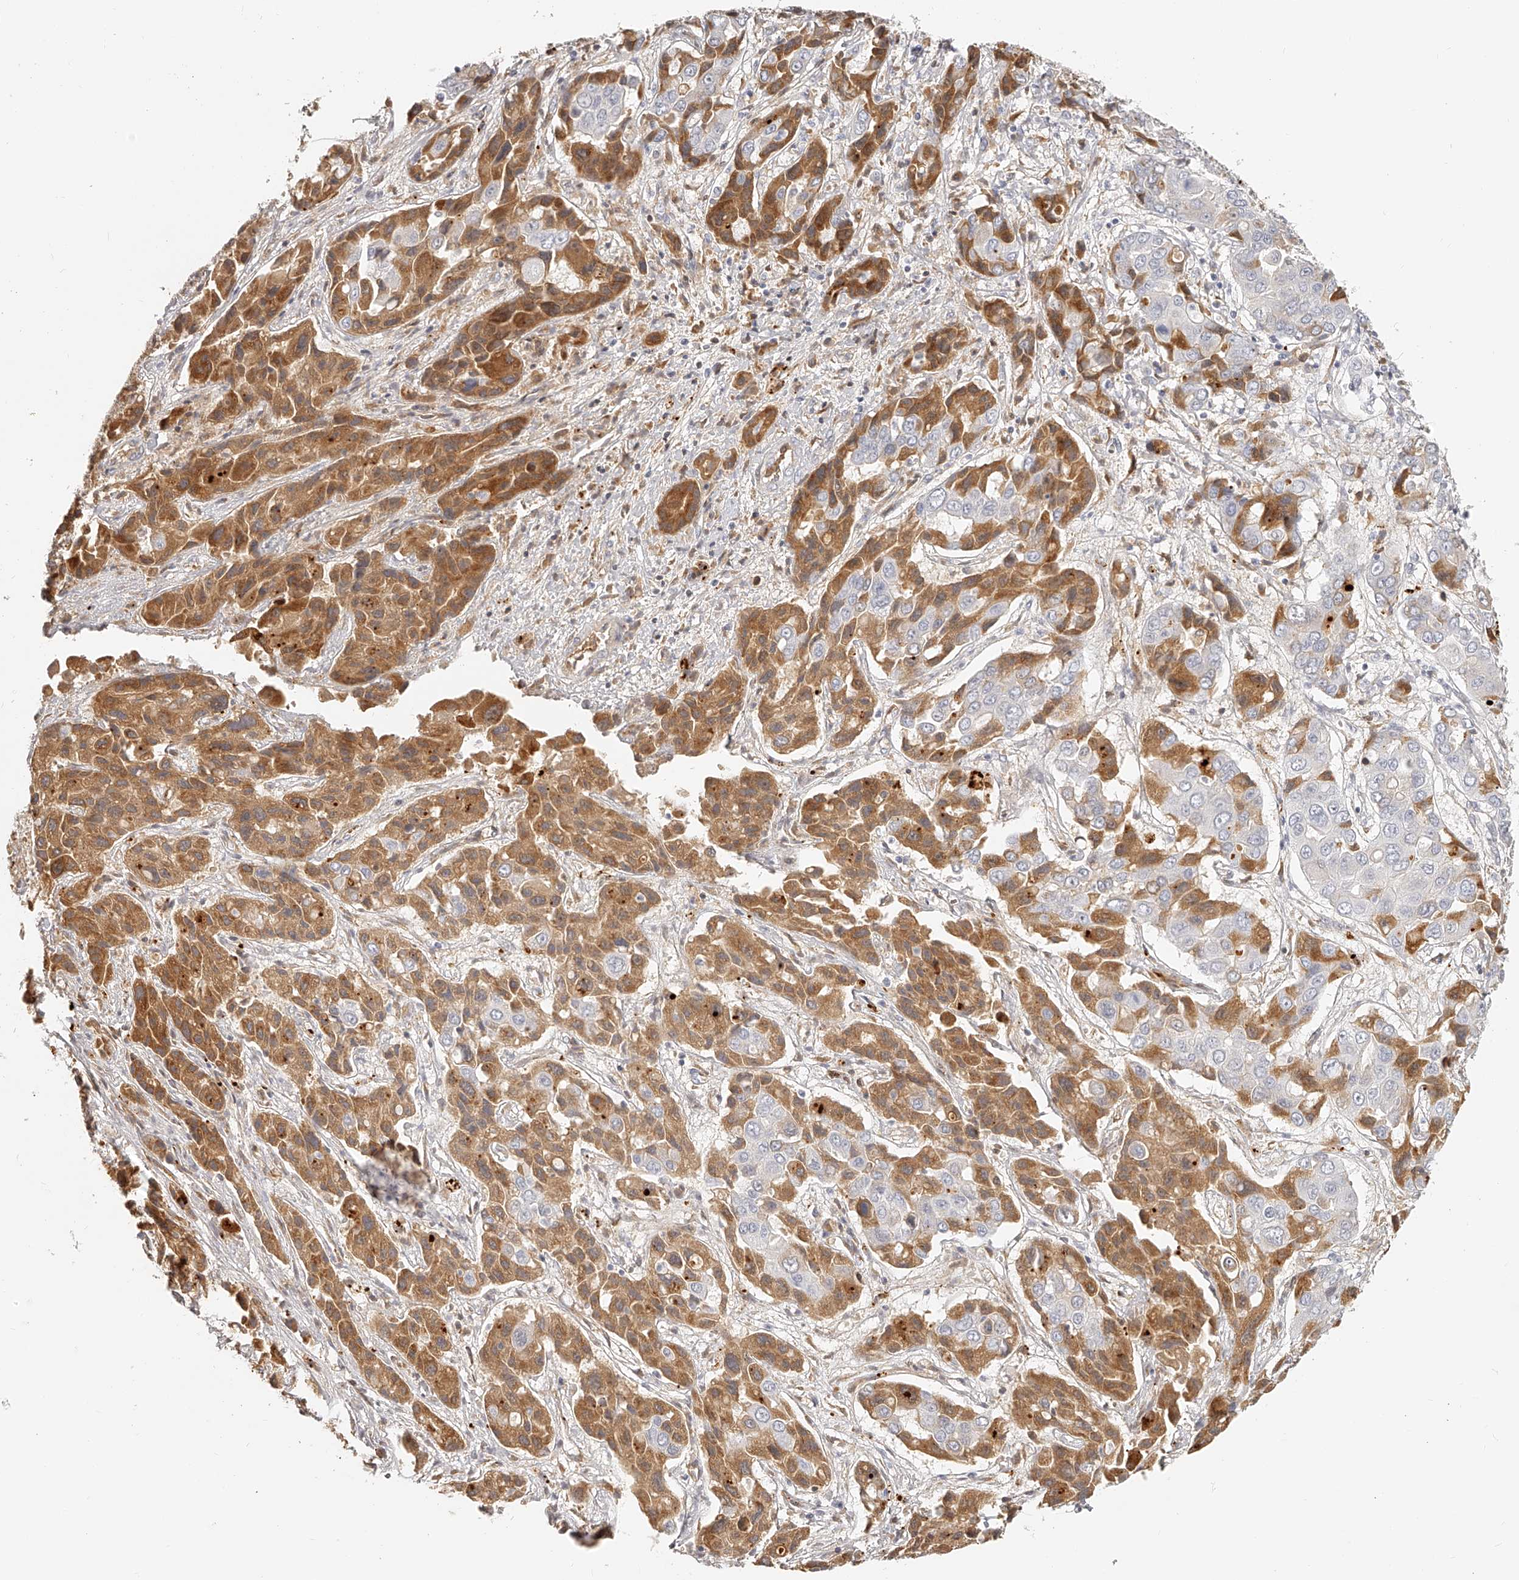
{"staining": {"intensity": "moderate", "quantity": "25%-75%", "location": "cytoplasmic/membranous"}, "tissue": "liver cancer", "cell_type": "Tumor cells", "image_type": "cancer", "snomed": [{"axis": "morphology", "description": "Cholangiocarcinoma"}, {"axis": "topography", "description": "Liver"}], "caption": "A micrograph of liver cancer stained for a protein exhibits moderate cytoplasmic/membranous brown staining in tumor cells.", "gene": "ITGB3", "patient": {"sex": "male", "age": 67}}